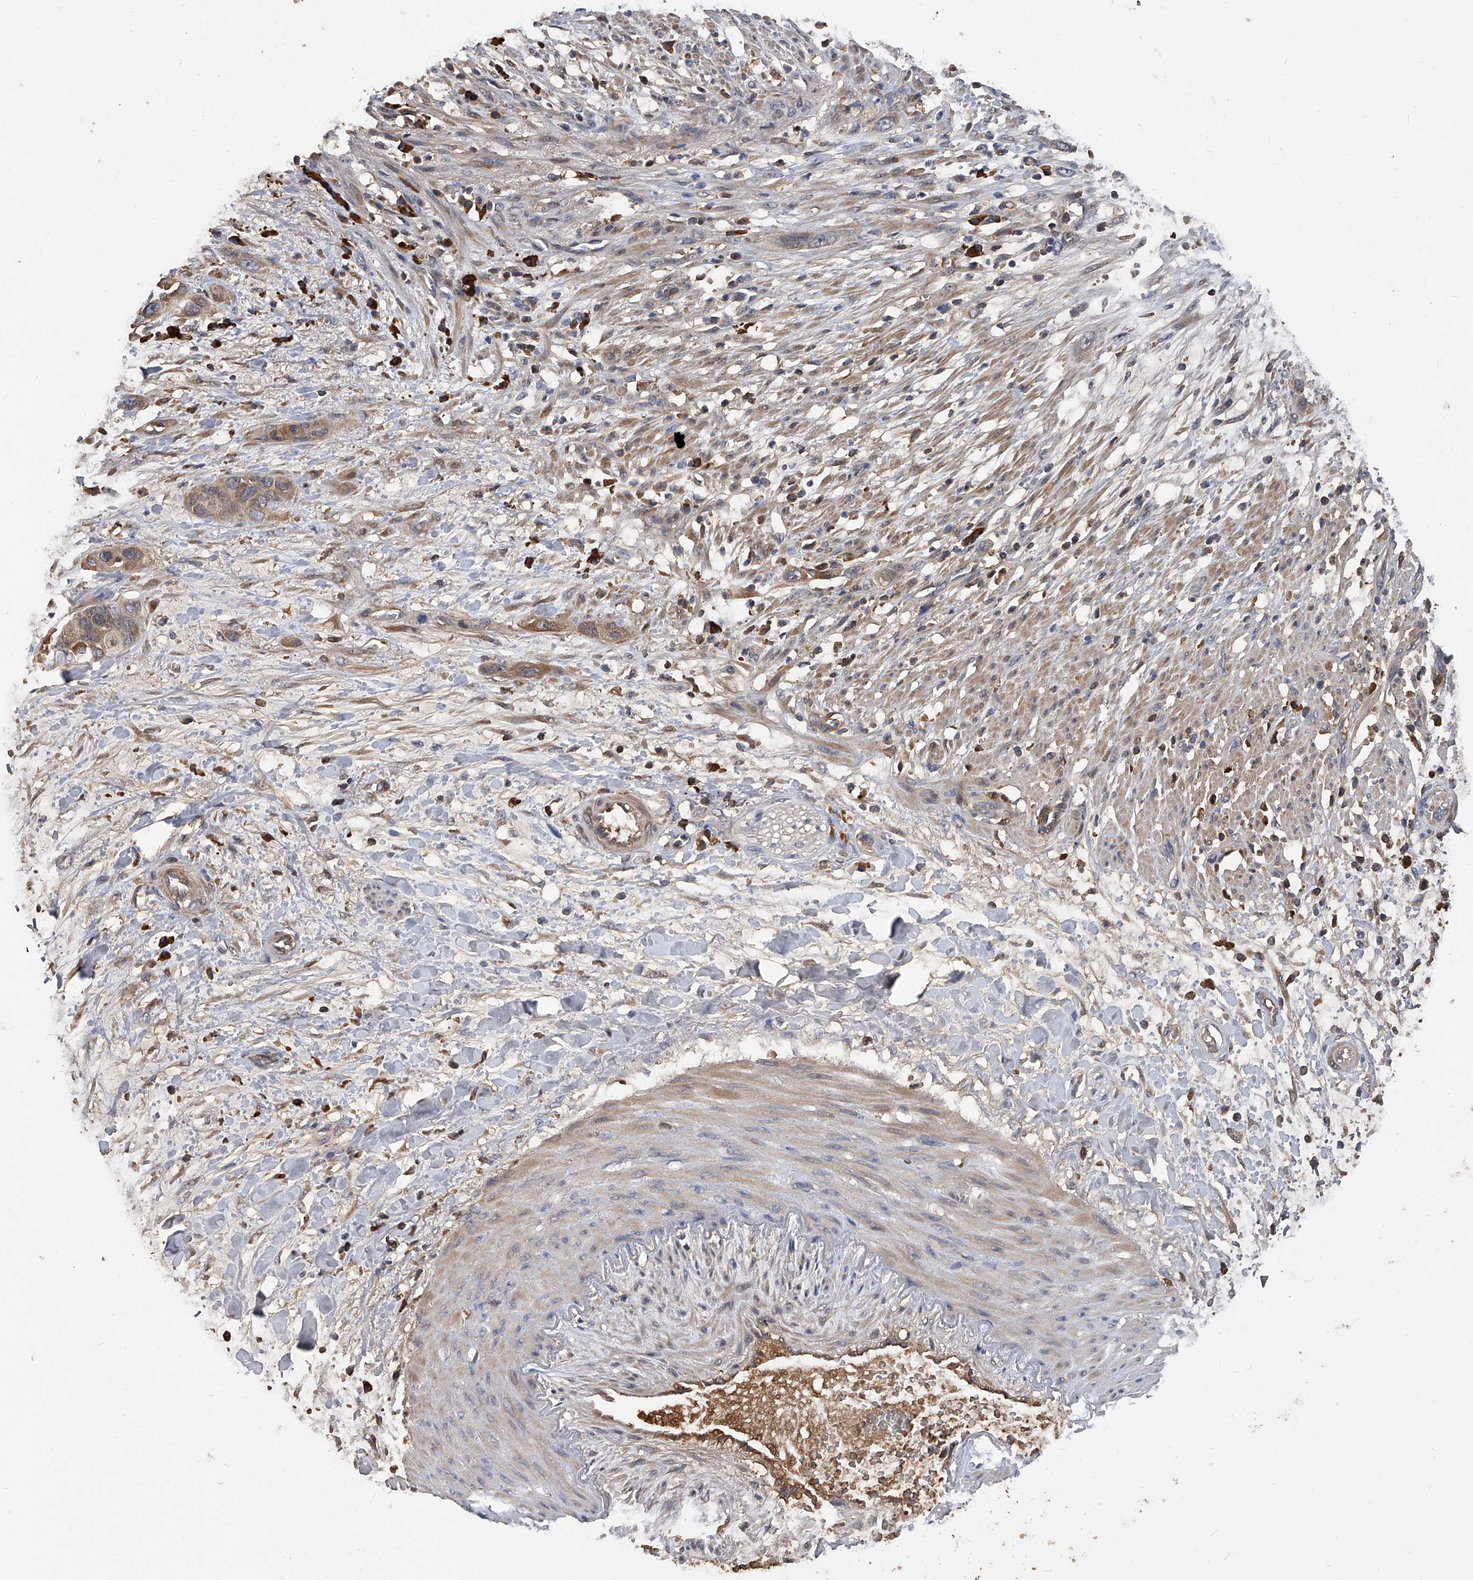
{"staining": {"intensity": "moderate", "quantity": ">75%", "location": "cytoplasmic/membranous"}, "tissue": "pancreatic cancer", "cell_type": "Tumor cells", "image_type": "cancer", "snomed": [{"axis": "morphology", "description": "Adenocarcinoma, NOS"}, {"axis": "topography", "description": "Pancreas"}], "caption": "Protein expression analysis of pancreatic cancer (adenocarcinoma) displays moderate cytoplasmic/membranous positivity in about >75% of tumor cells.", "gene": "ZNF25", "patient": {"sex": "female", "age": 60}}